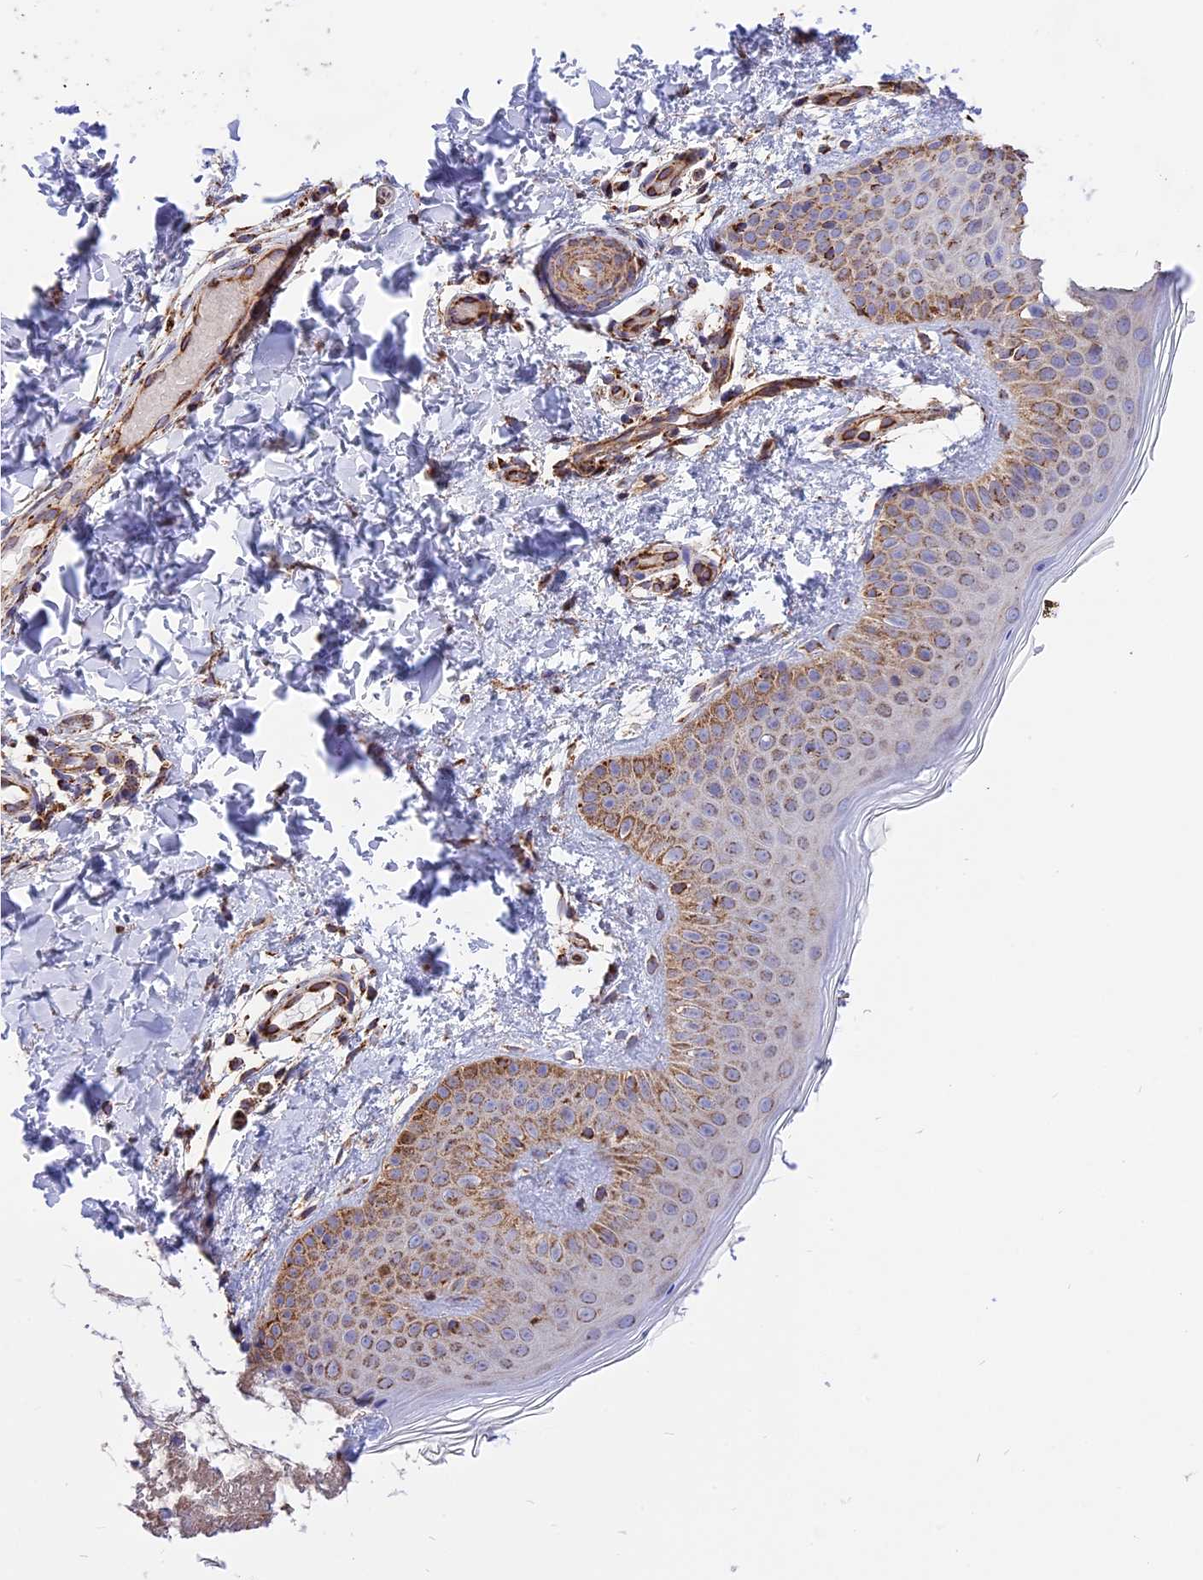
{"staining": {"intensity": "strong", "quantity": ">75%", "location": "cytoplasmic/membranous"}, "tissue": "skin", "cell_type": "Fibroblasts", "image_type": "normal", "snomed": [{"axis": "morphology", "description": "Normal tissue, NOS"}, {"axis": "topography", "description": "Skin"}], "caption": "Immunohistochemical staining of normal human skin reveals strong cytoplasmic/membranous protein expression in about >75% of fibroblasts.", "gene": "TTC4", "patient": {"sex": "male", "age": 36}}